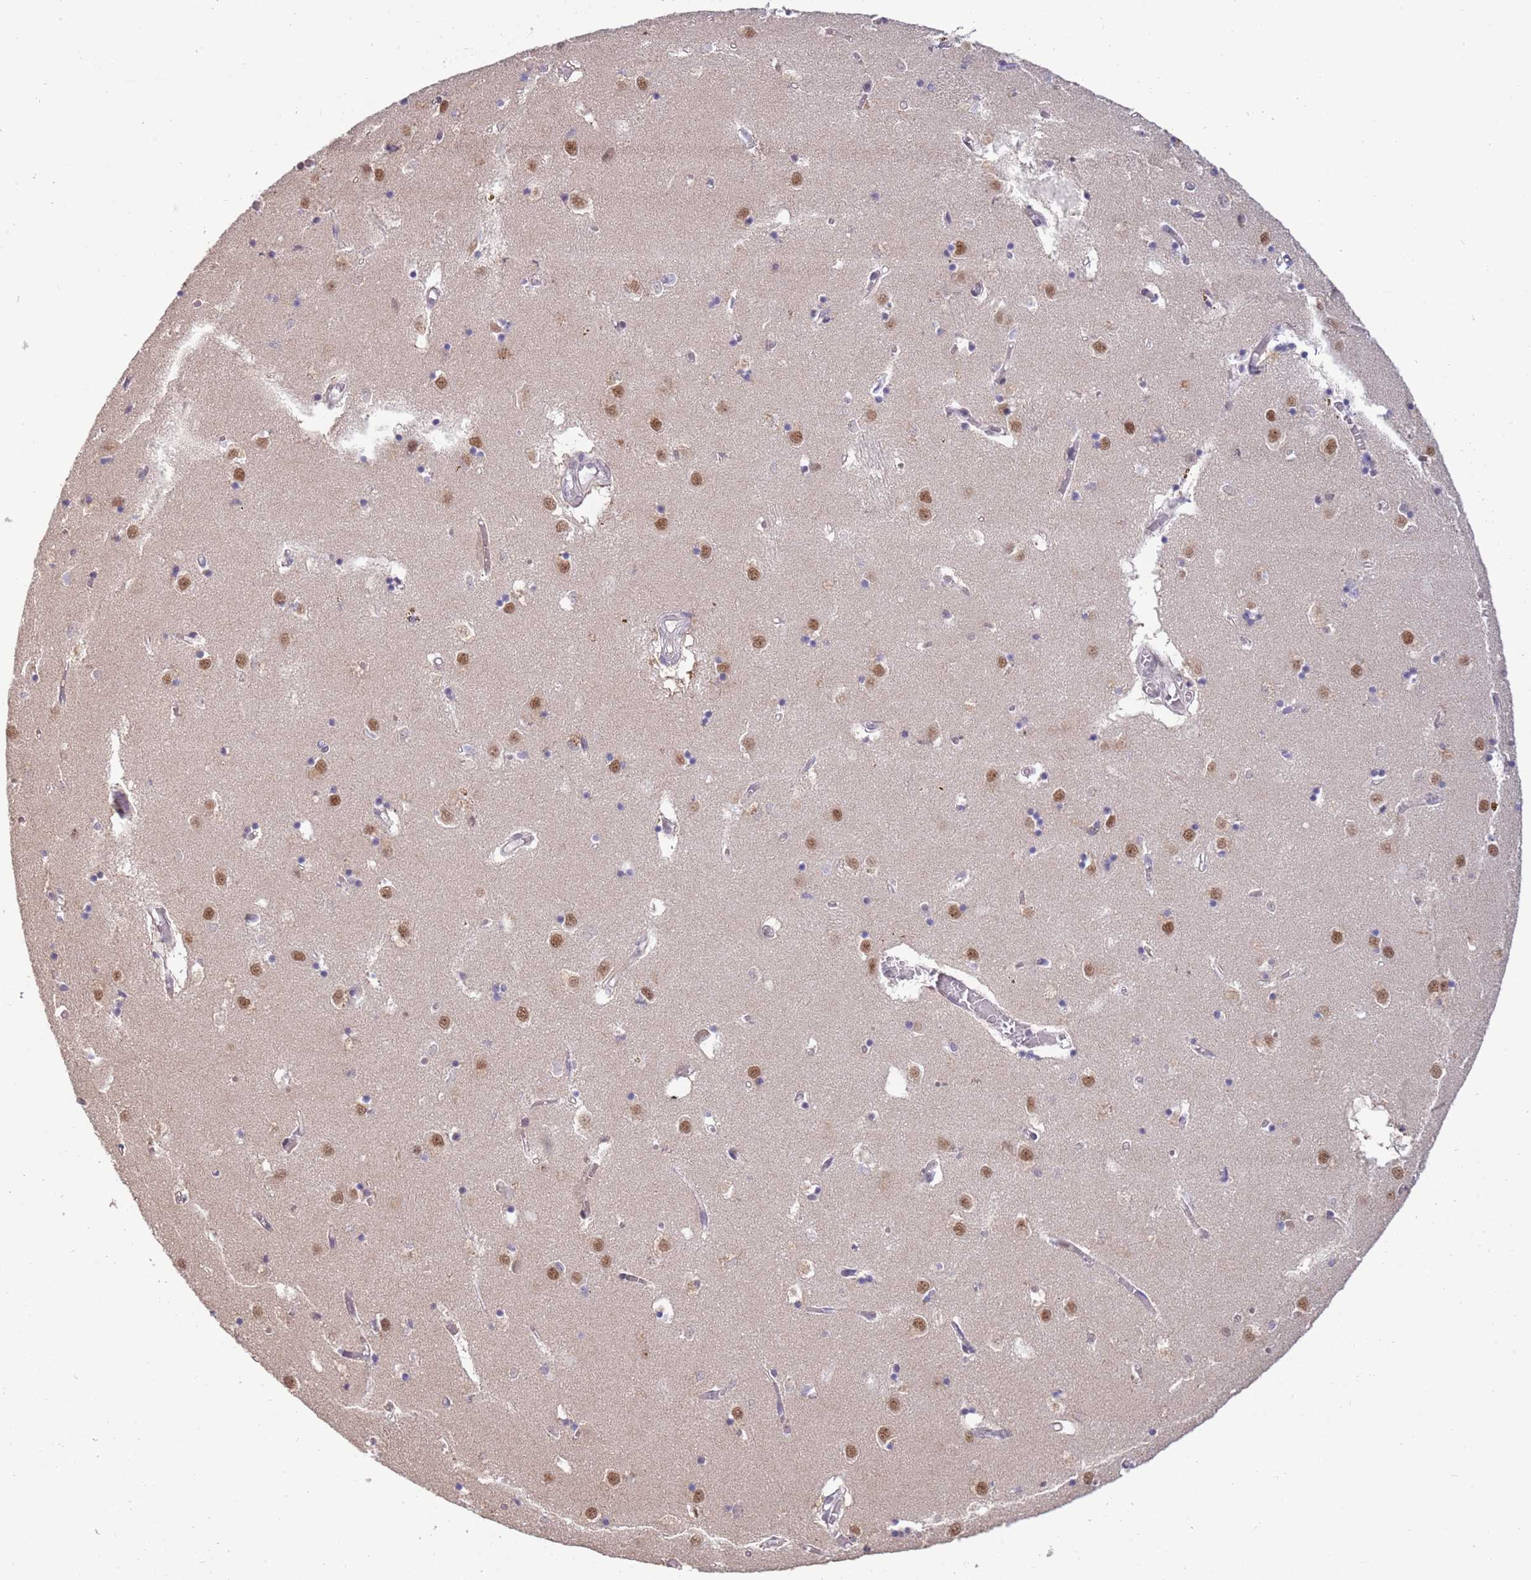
{"staining": {"intensity": "negative", "quantity": "none", "location": "none"}, "tissue": "caudate", "cell_type": "Glial cells", "image_type": "normal", "snomed": [{"axis": "morphology", "description": "Normal tissue, NOS"}, {"axis": "topography", "description": "Lateral ventricle wall"}], "caption": "Caudate was stained to show a protein in brown. There is no significant expression in glial cells. Nuclei are stained in blue.", "gene": "ZBTB7A", "patient": {"sex": "male", "age": 70}}